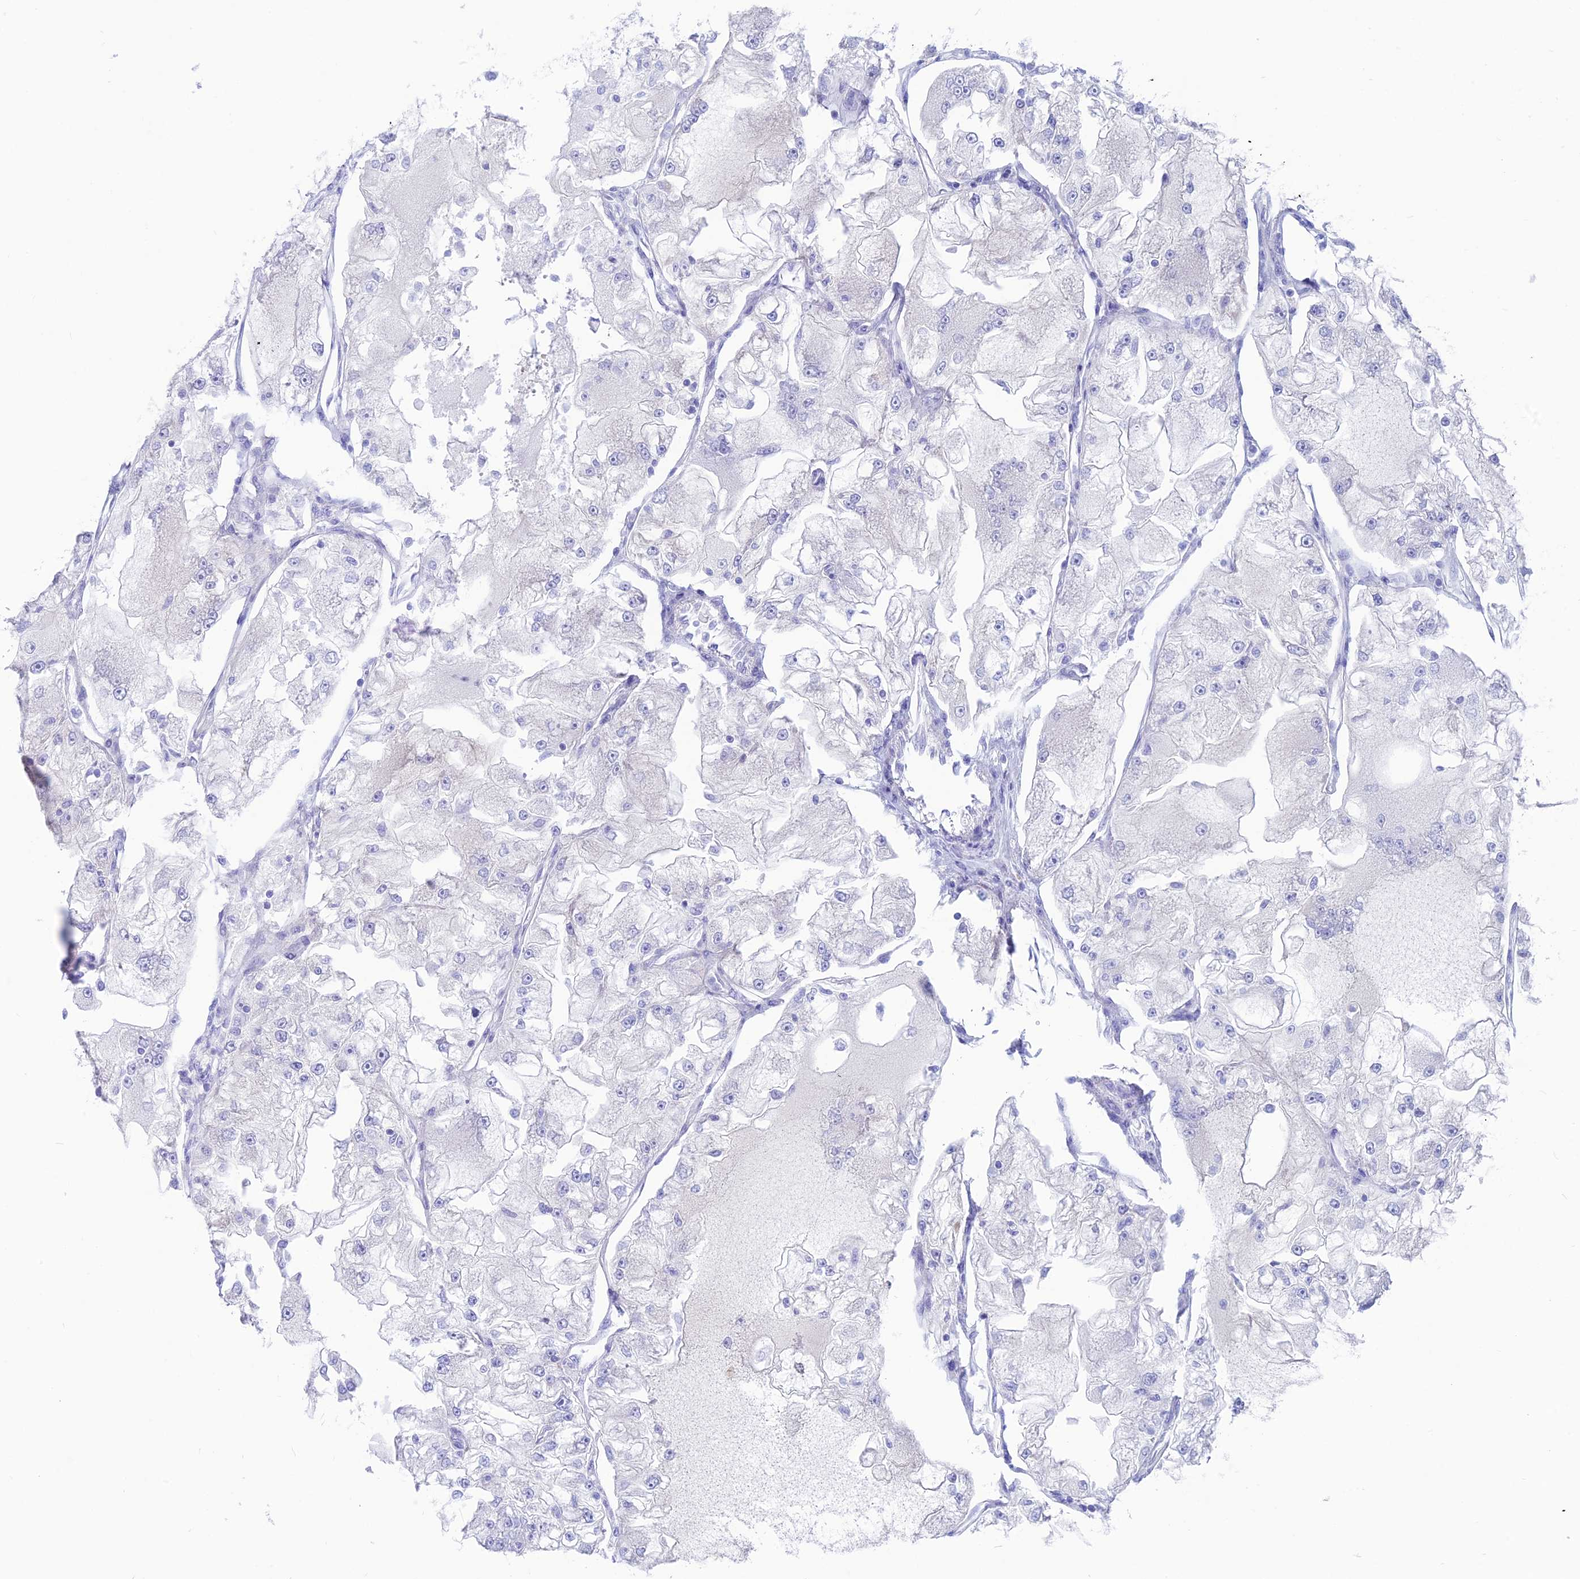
{"staining": {"intensity": "negative", "quantity": "none", "location": "none"}, "tissue": "renal cancer", "cell_type": "Tumor cells", "image_type": "cancer", "snomed": [{"axis": "morphology", "description": "Adenocarcinoma, NOS"}, {"axis": "topography", "description": "Kidney"}], "caption": "High magnification brightfield microscopy of renal adenocarcinoma stained with DAB (3,3'-diaminobenzidine) (brown) and counterstained with hematoxylin (blue): tumor cells show no significant staining. (Stains: DAB immunohistochemistry (IHC) with hematoxylin counter stain, Microscopy: brightfield microscopy at high magnification).", "gene": "LZTFL1", "patient": {"sex": "female", "age": 72}}